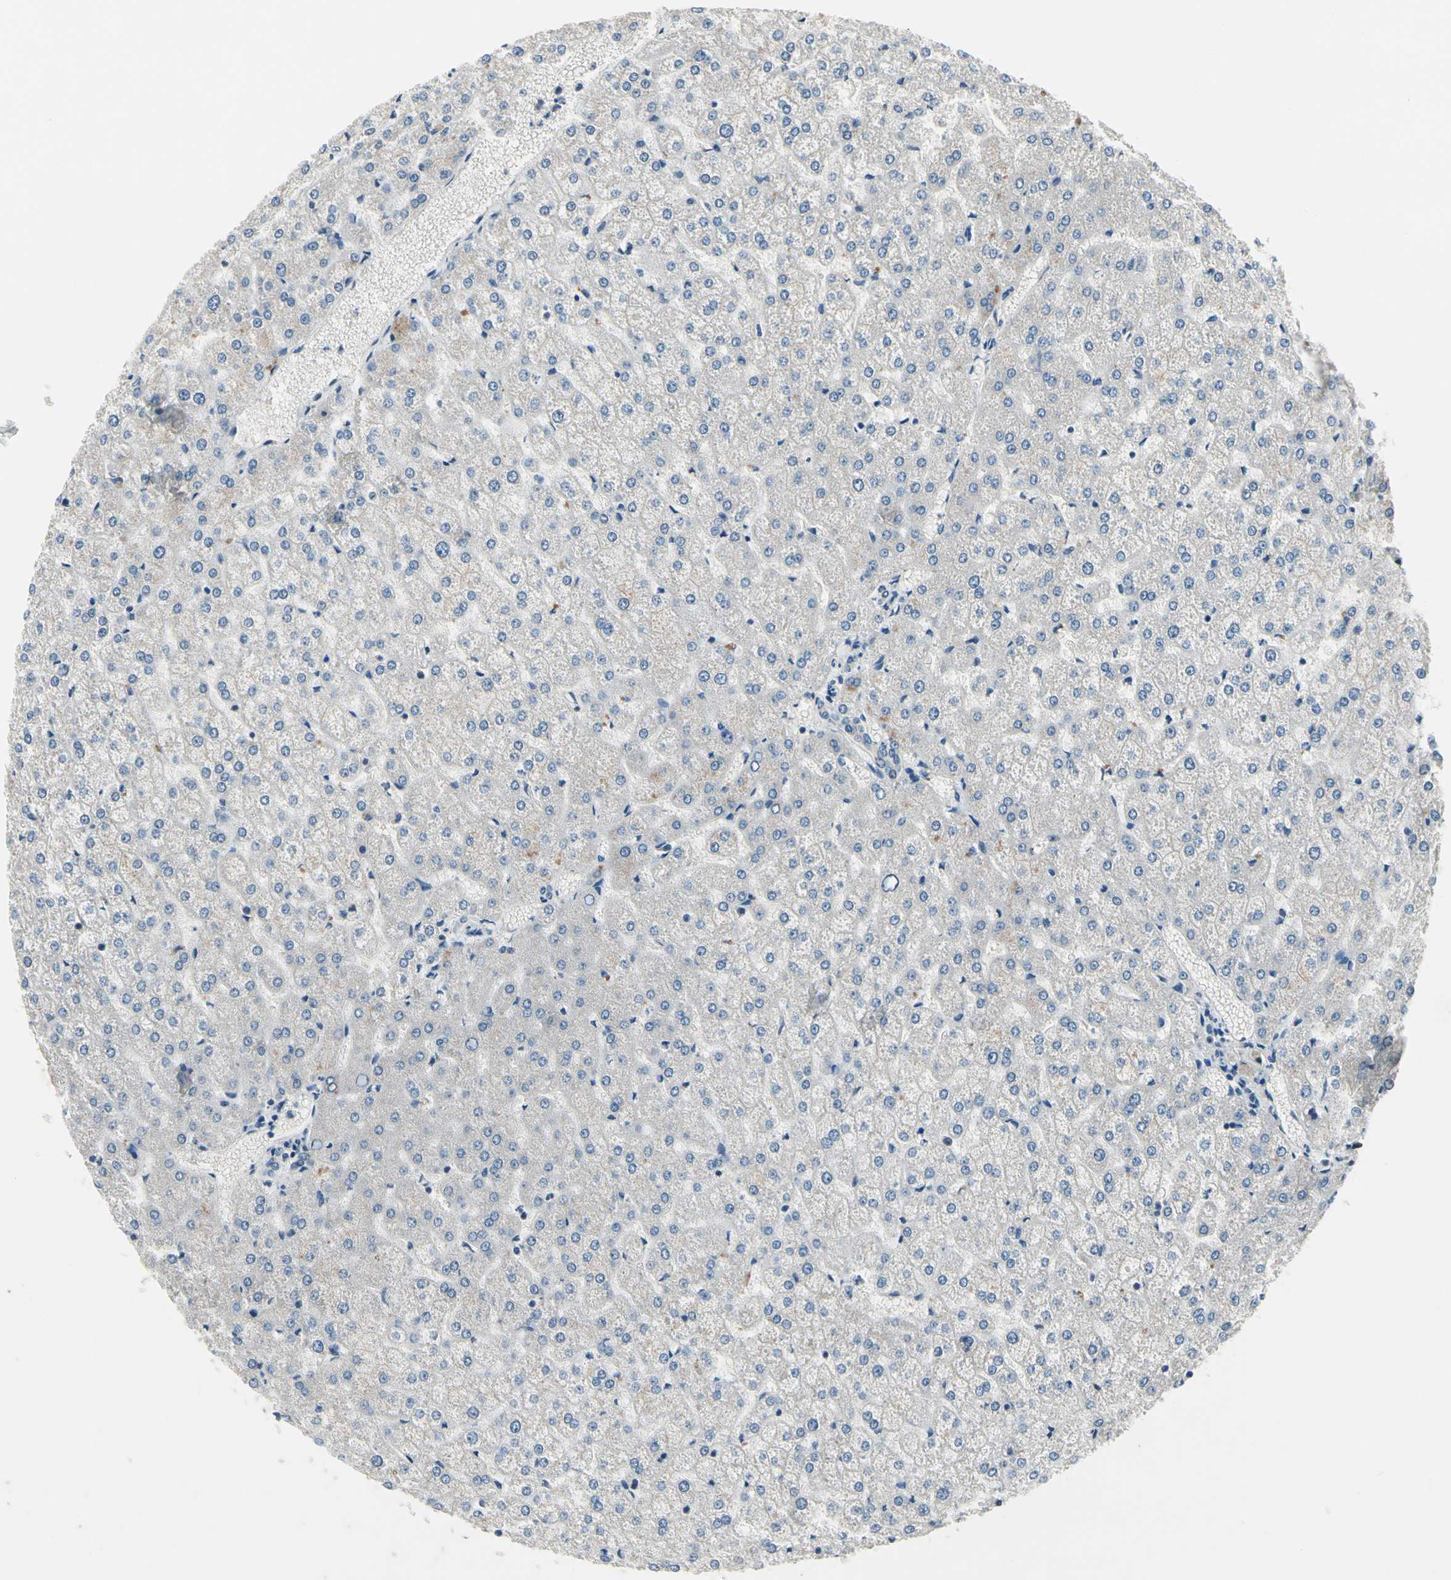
{"staining": {"intensity": "negative", "quantity": "none", "location": "none"}, "tissue": "liver", "cell_type": "Cholangiocytes", "image_type": "normal", "snomed": [{"axis": "morphology", "description": "Normal tissue, NOS"}, {"axis": "topography", "description": "Liver"}], "caption": "This is an IHC micrograph of unremarkable liver. There is no expression in cholangiocytes.", "gene": "SELENOK", "patient": {"sex": "female", "age": 32}}